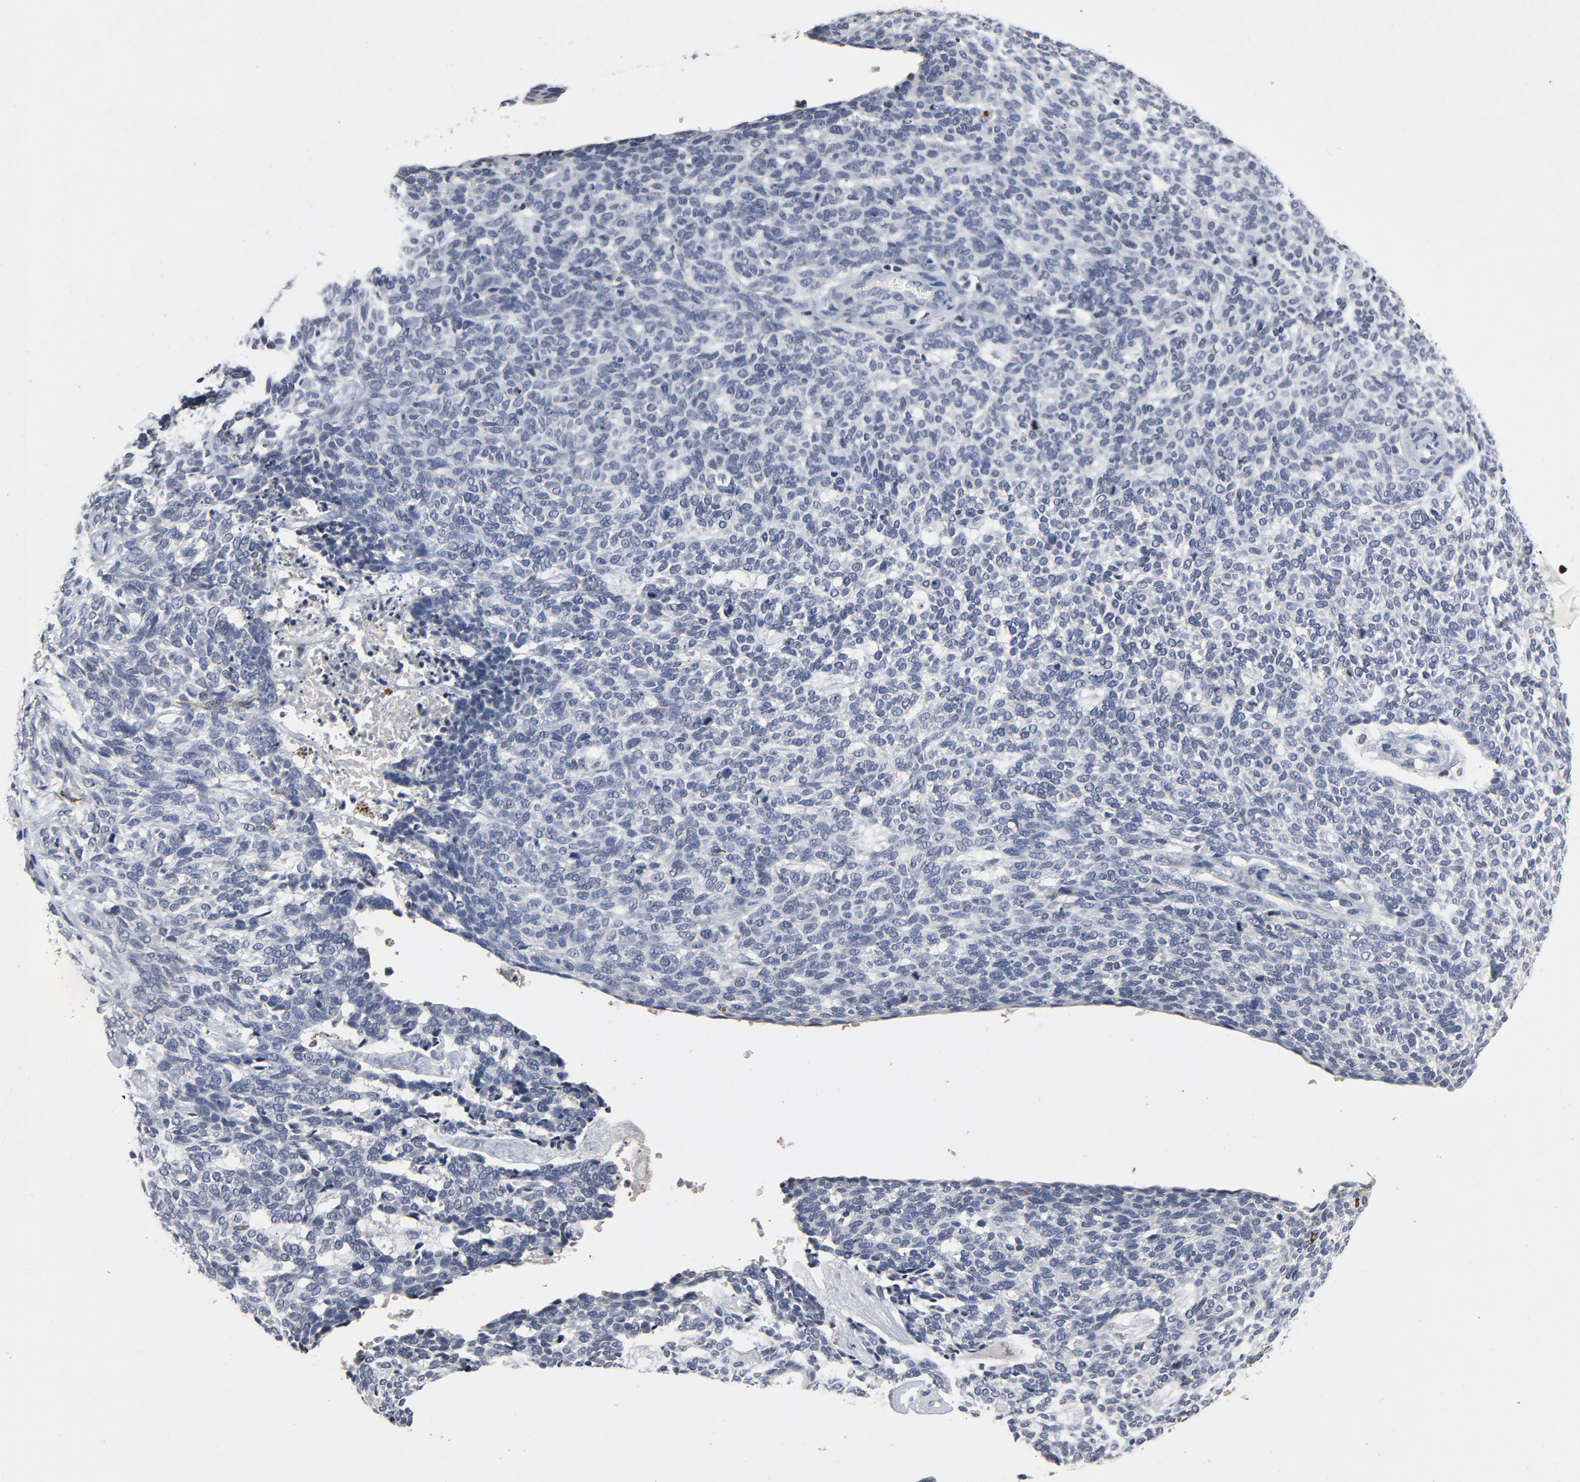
{"staining": {"intensity": "negative", "quantity": "none", "location": "none"}, "tissue": "skin cancer", "cell_type": "Tumor cells", "image_type": "cancer", "snomed": [{"axis": "morphology", "description": "Normal tissue, NOS"}, {"axis": "morphology", "description": "Basal cell carcinoma"}, {"axis": "topography", "description": "Skin"}], "caption": "The immunohistochemistry (IHC) histopathology image has no significant positivity in tumor cells of basal cell carcinoma (skin) tissue.", "gene": "TCL1A", "patient": {"sex": "male", "age": 87}}